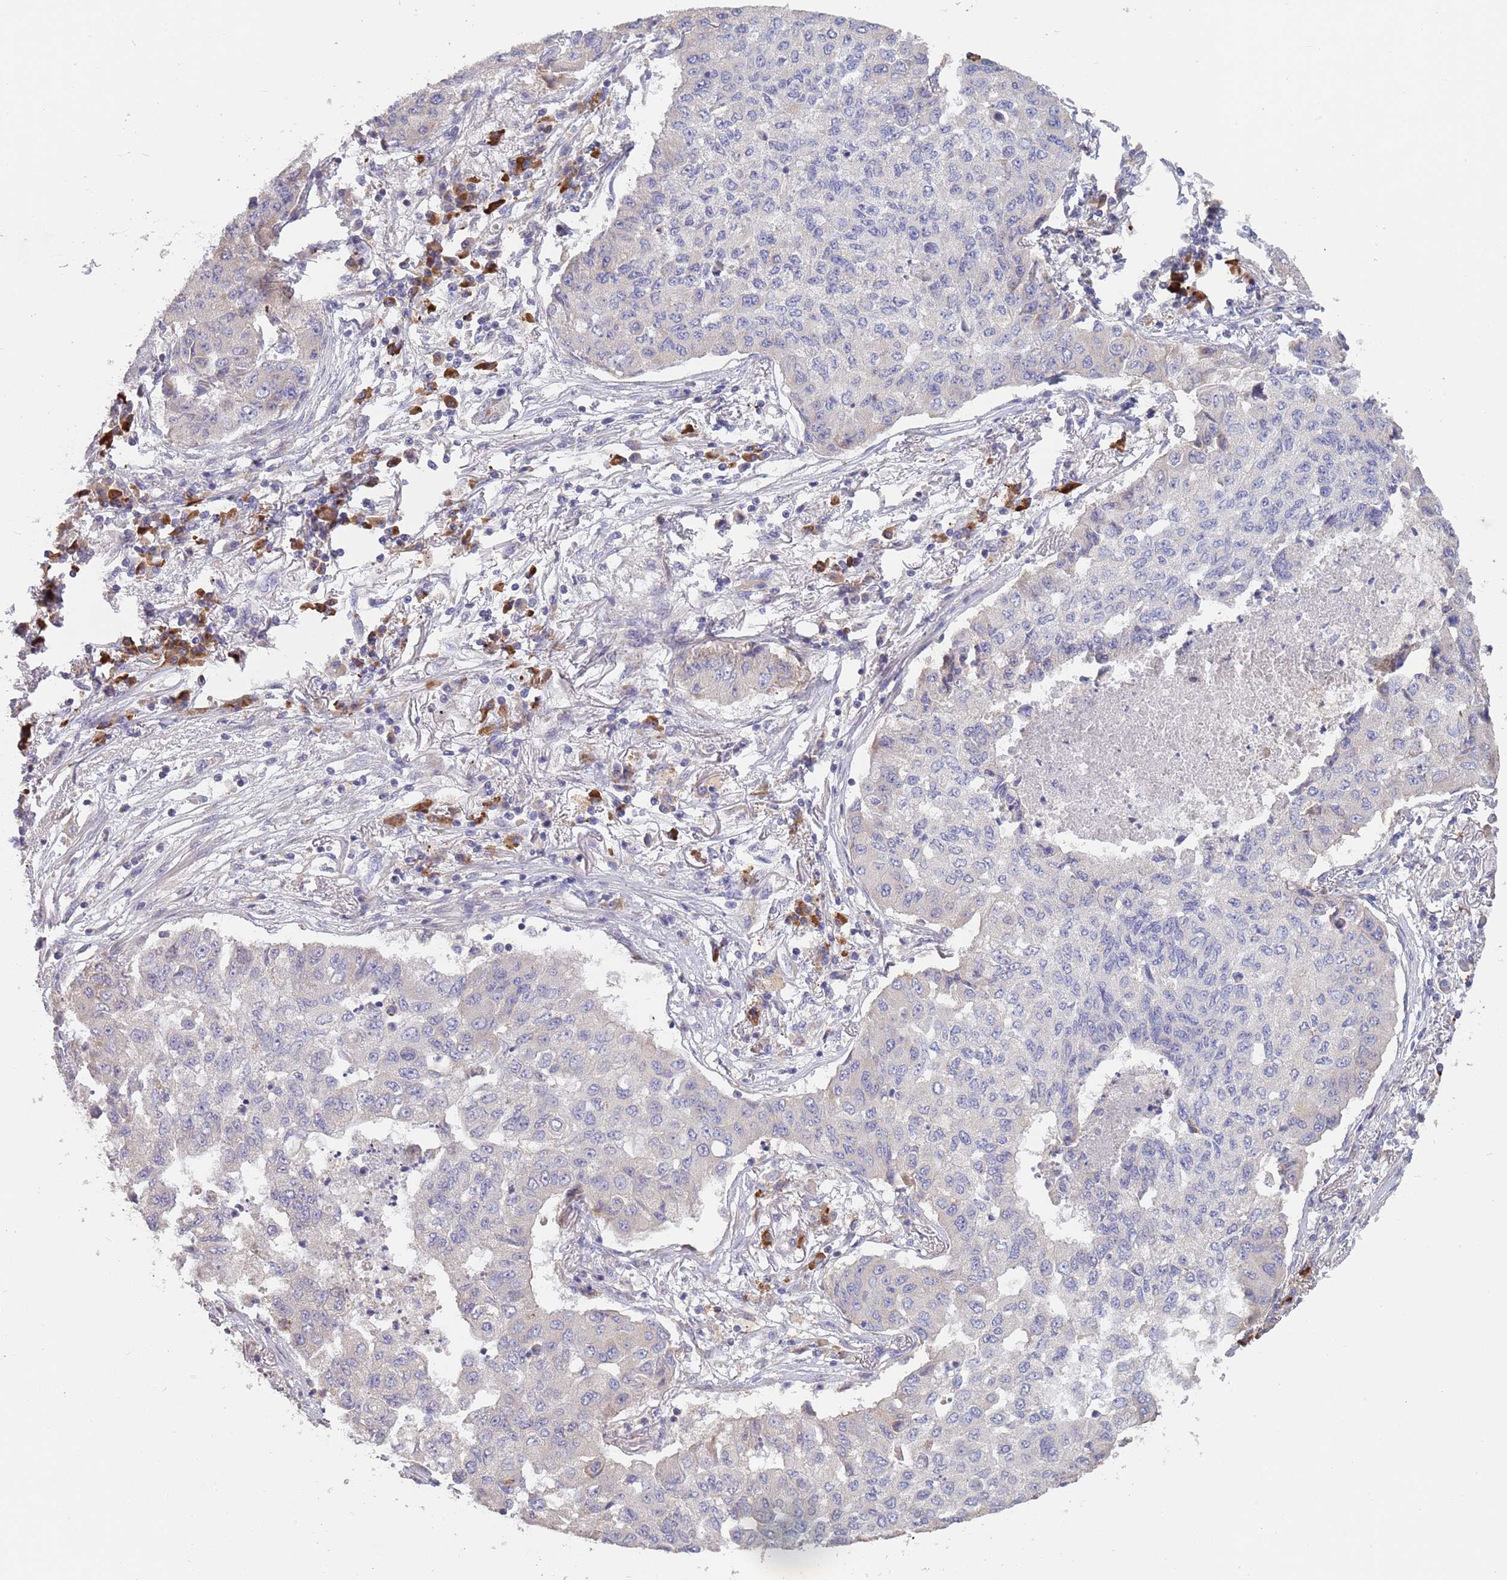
{"staining": {"intensity": "negative", "quantity": "none", "location": "none"}, "tissue": "lung cancer", "cell_type": "Tumor cells", "image_type": "cancer", "snomed": [{"axis": "morphology", "description": "Squamous cell carcinoma, NOS"}, {"axis": "topography", "description": "Lung"}], "caption": "An image of lung cancer stained for a protein reveals no brown staining in tumor cells.", "gene": "SUSD1", "patient": {"sex": "male", "age": 74}}